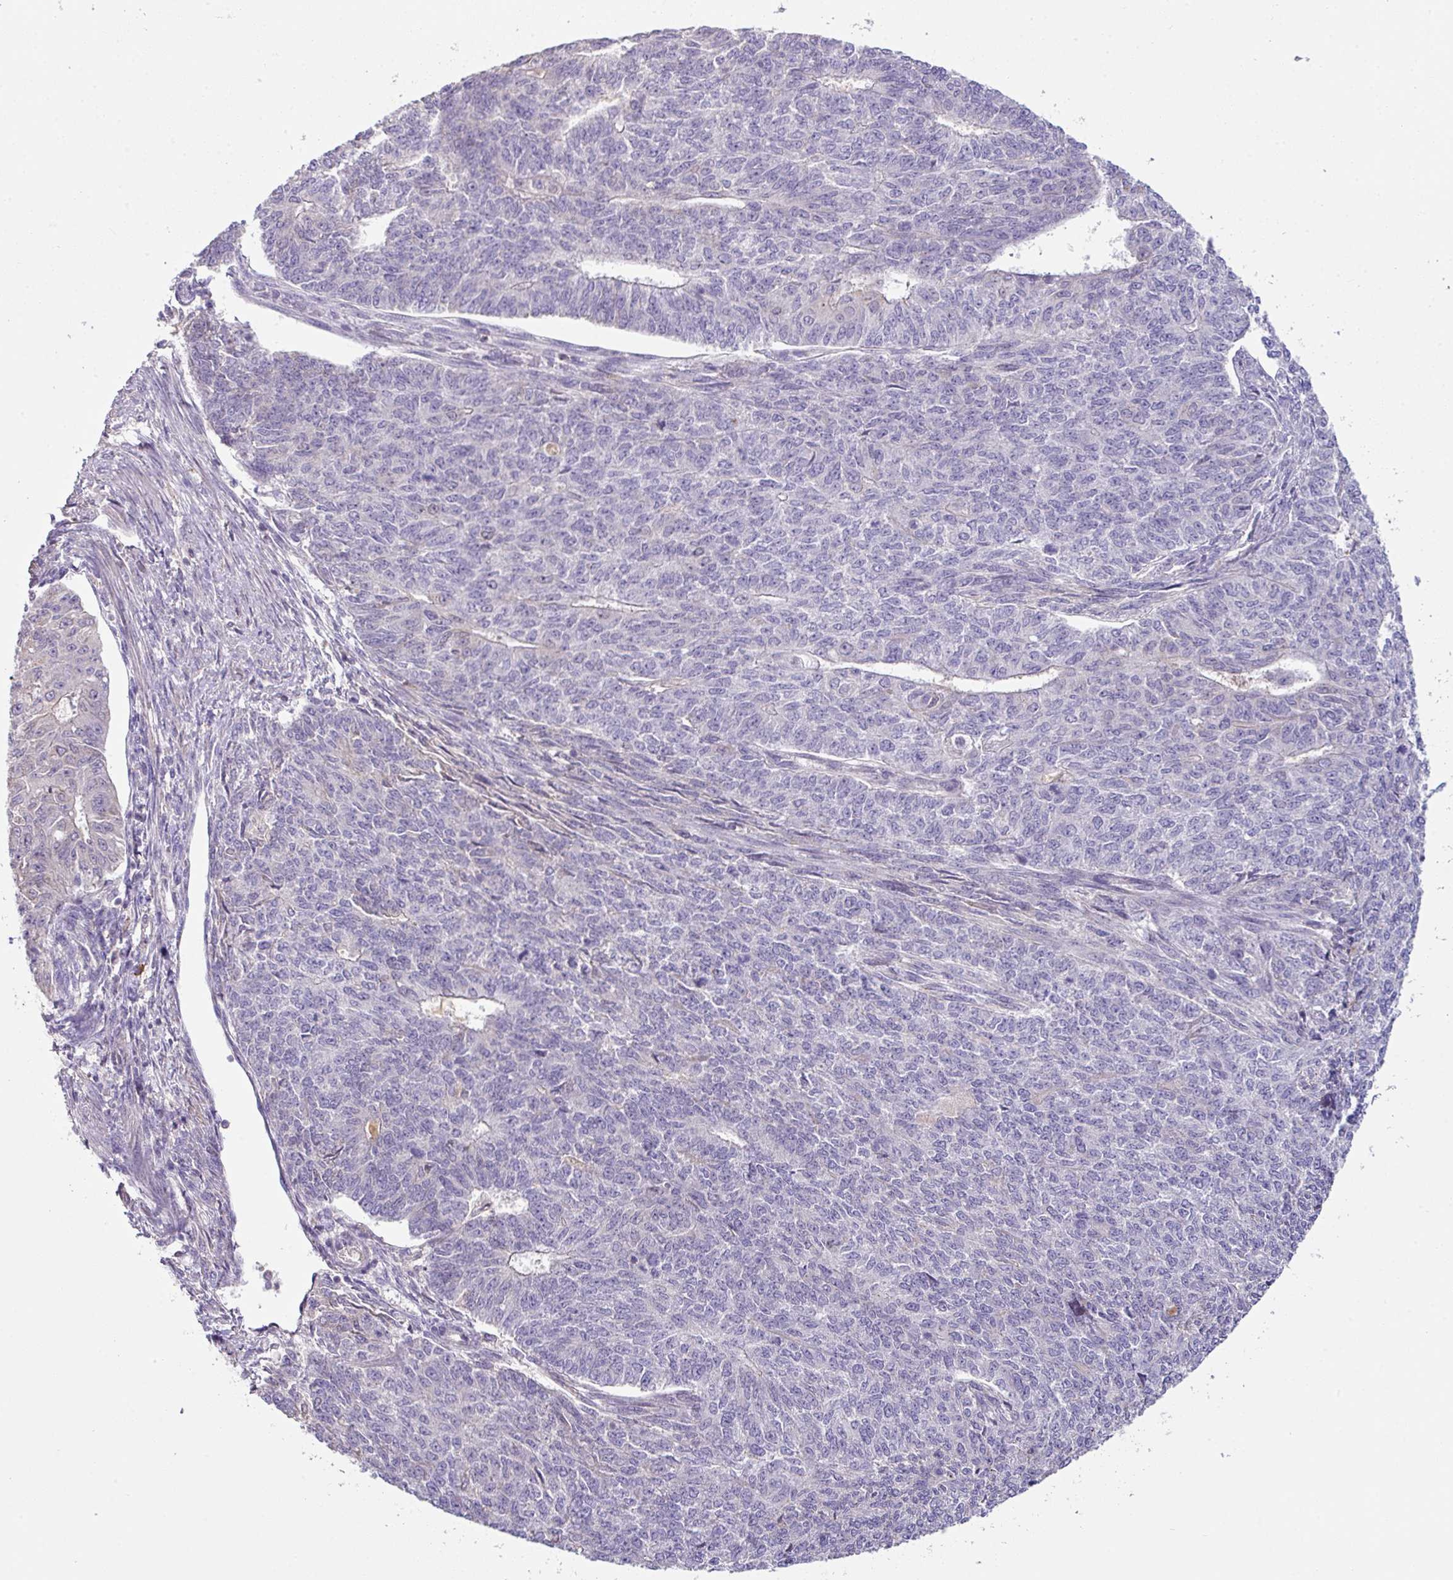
{"staining": {"intensity": "negative", "quantity": "none", "location": "none"}, "tissue": "endometrial cancer", "cell_type": "Tumor cells", "image_type": "cancer", "snomed": [{"axis": "morphology", "description": "Adenocarcinoma, NOS"}, {"axis": "topography", "description": "Endometrium"}], "caption": "Adenocarcinoma (endometrial) was stained to show a protein in brown. There is no significant staining in tumor cells. The staining is performed using DAB brown chromogen with nuclei counter-stained in using hematoxylin.", "gene": "SLAMF6", "patient": {"sex": "female", "age": 32}}